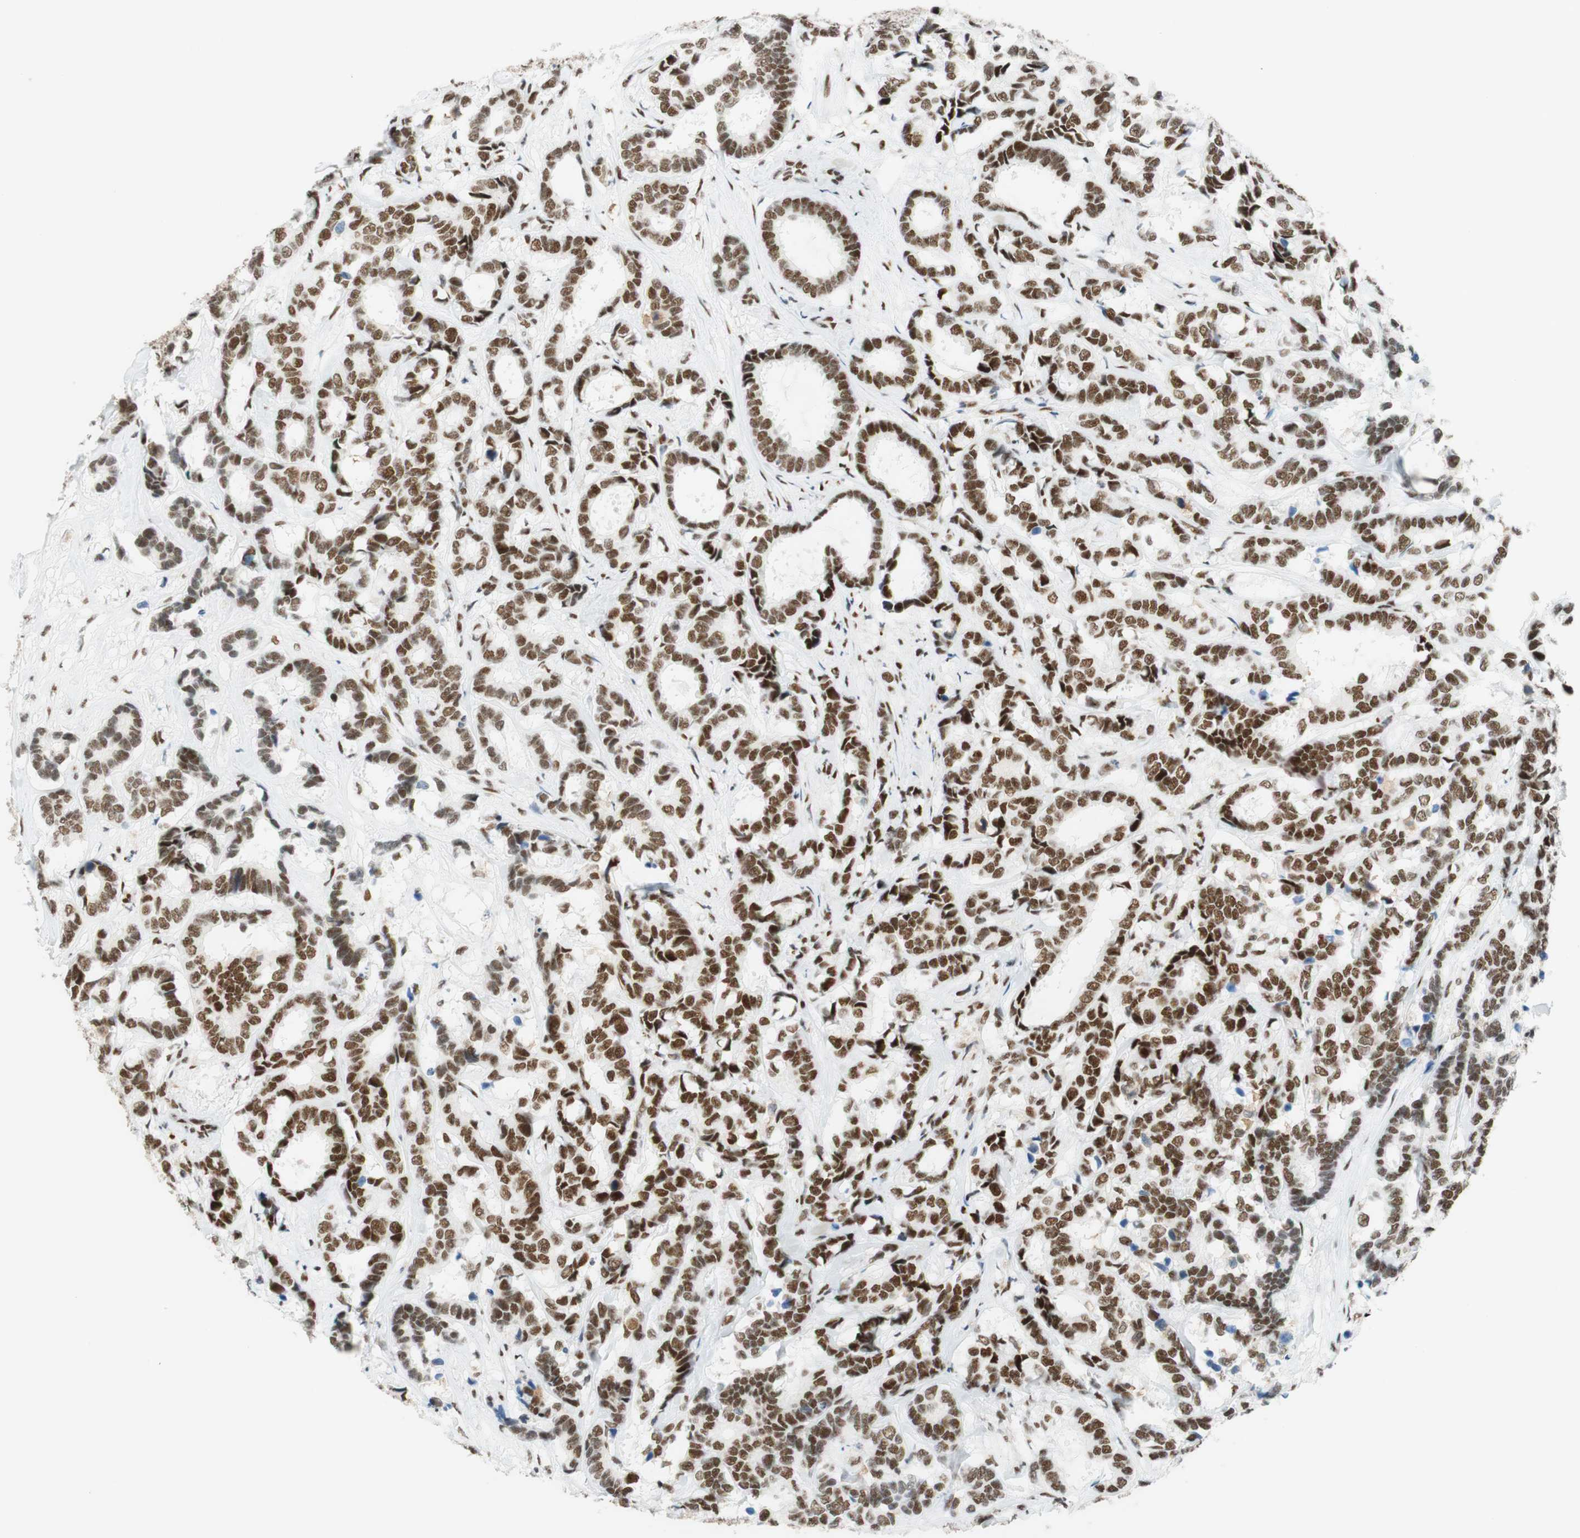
{"staining": {"intensity": "moderate", "quantity": ">75%", "location": "nuclear"}, "tissue": "breast cancer", "cell_type": "Tumor cells", "image_type": "cancer", "snomed": [{"axis": "morphology", "description": "Duct carcinoma"}, {"axis": "topography", "description": "Breast"}], "caption": "Tumor cells show medium levels of moderate nuclear staining in about >75% of cells in breast cancer (intraductal carcinoma). (DAB (3,3'-diaminobenzidine) = brown stain, brightfield microscopy at high magnification).", "gene": "RNF20", "patient": {"sex": "female", "age": 87}}